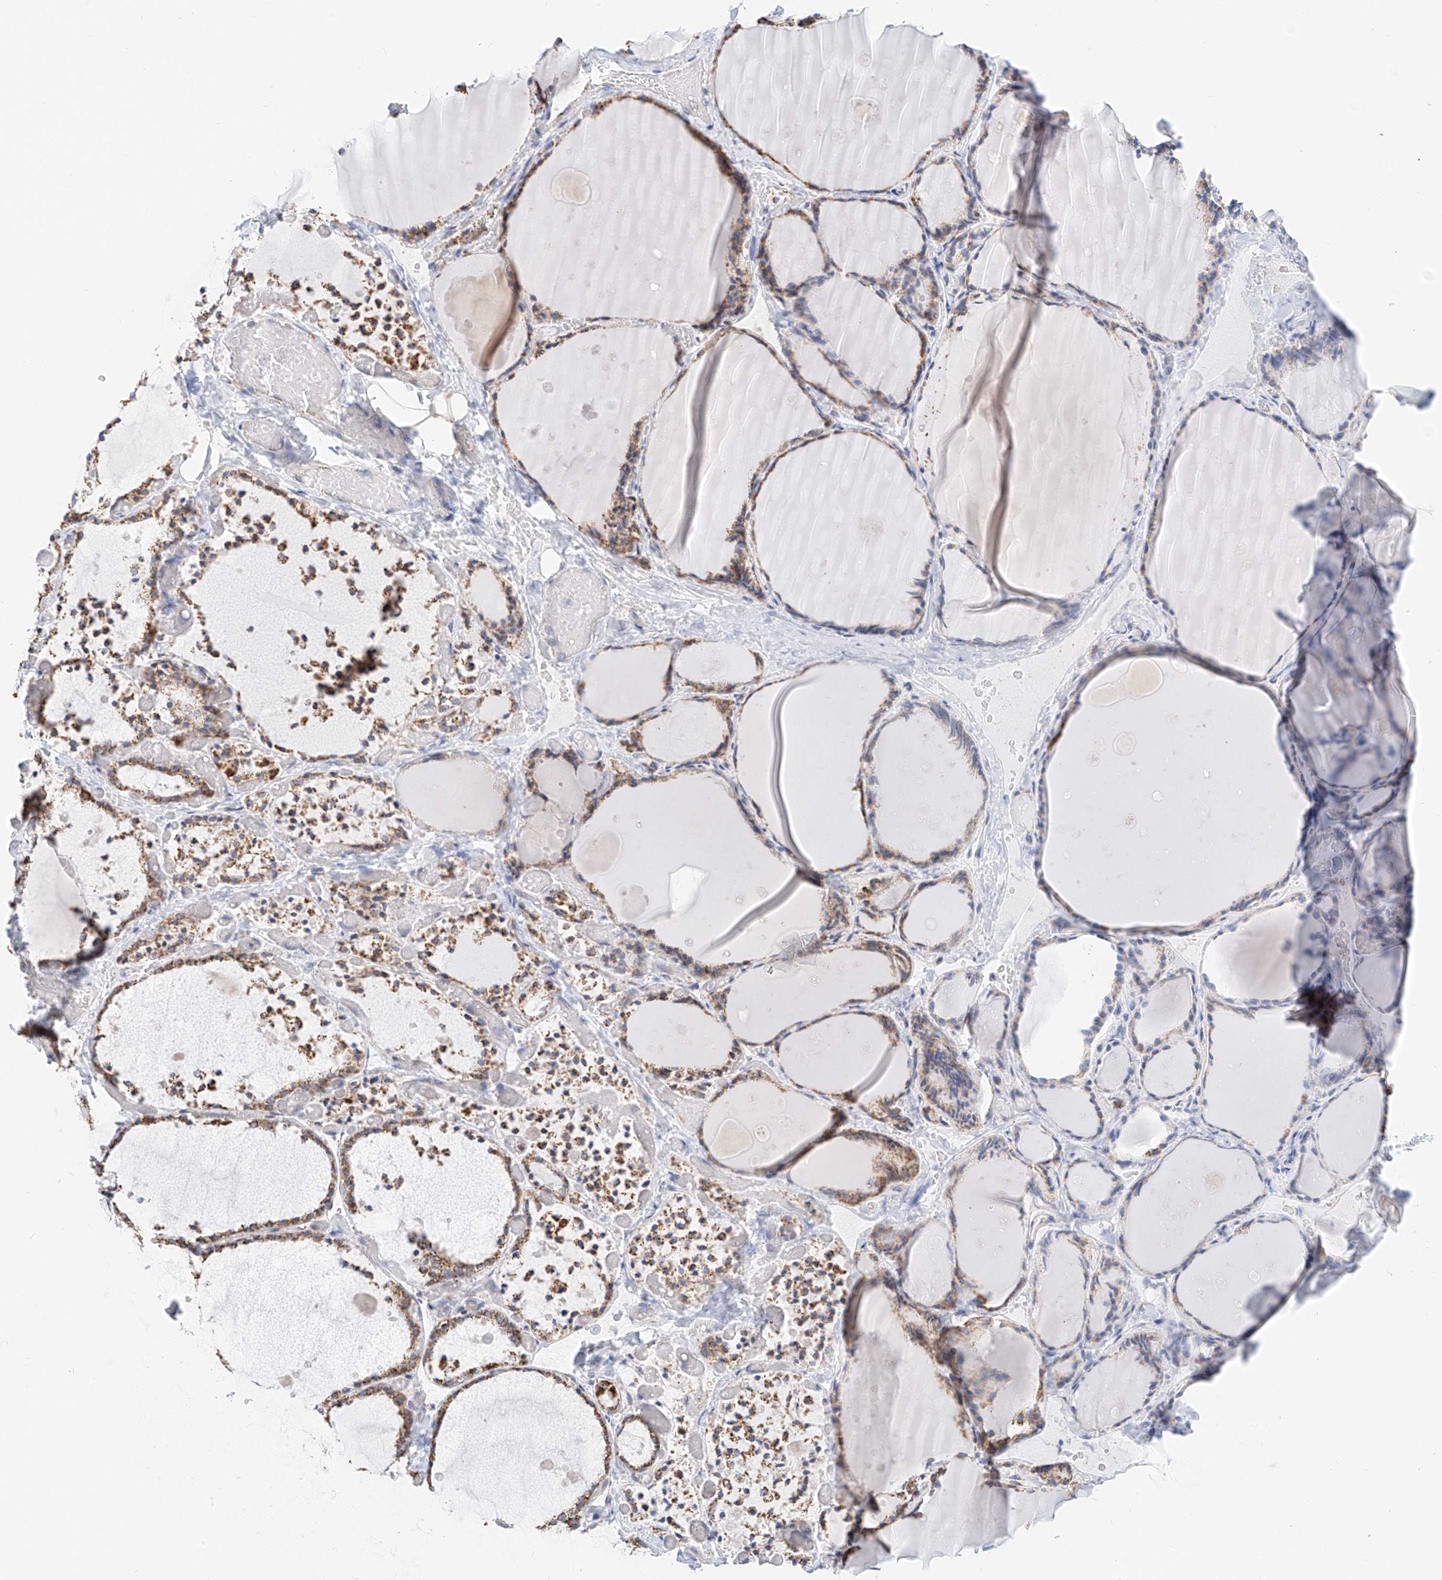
{"staining": {"intensity": "moderate", "quantity": ">75%", "location": "cytoplasmic/membranous"}, "tissue": "thyroid gland", "cell_type": "Glandular cells", "image_type": "normal", "snomed": [{"axis": "morphology", "description": "Normal tissue, NOS"}, {"axis": "topography", "description": "Thyroid gland"}], "caption": "High-power microscopy captured an IHC histopathology image of benign thyroid gland, revealing moderate cytoplasmic/membranous positivity in approximately >75% of glandular cells. The protein of interest is shown in brown color, while the nuclei are stained blue.", "gene": "NALCN", "patient": {"sex": "female", "age": 44}}